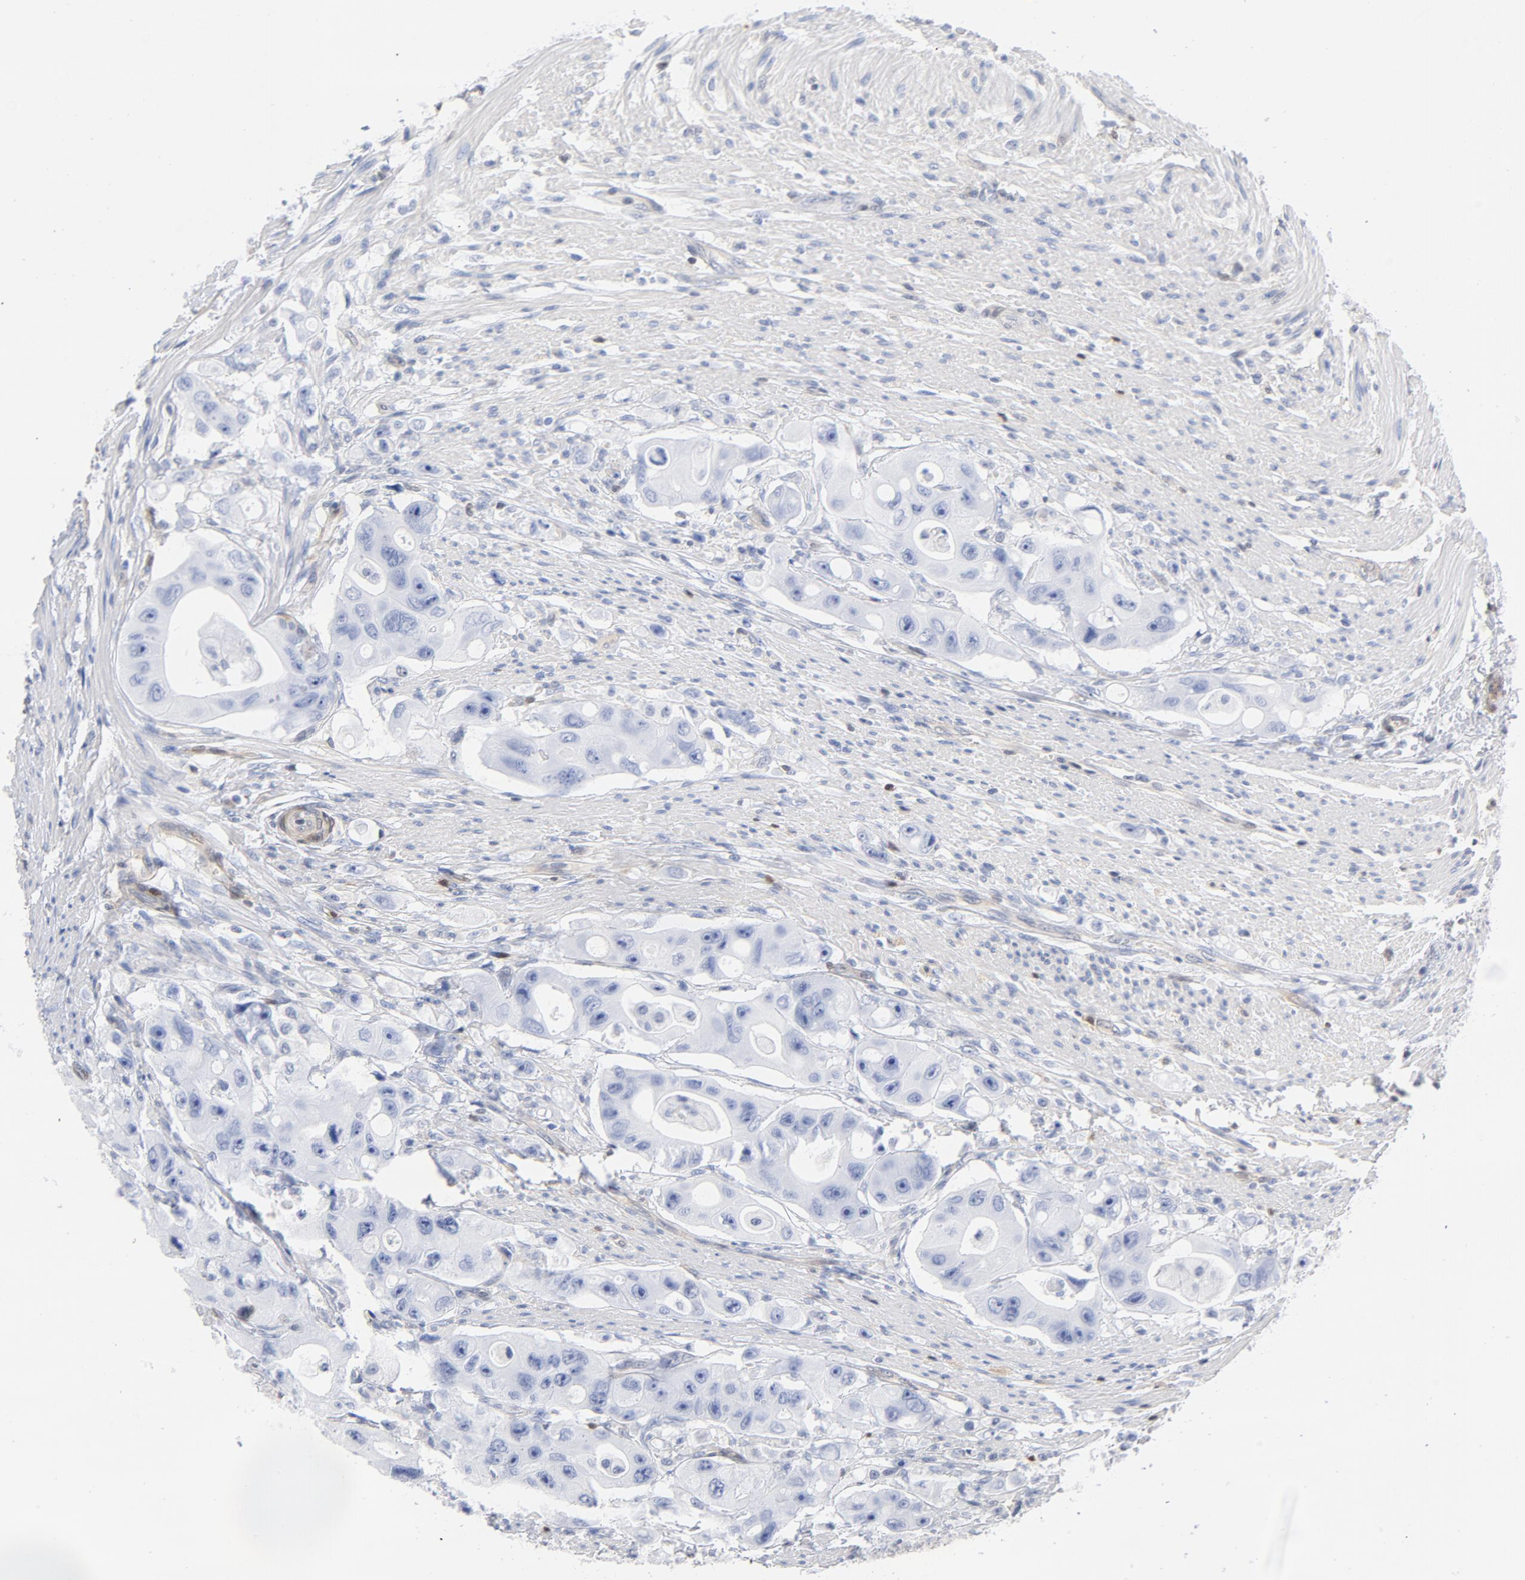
{"staining": {"intensity": "negative", "quantity": "none", "location": "none"}, "tissue": "colorectal cancer", "cell_type": "Tumor cells", "image_type": "cancer", "snomed": [{"axis": "morphology", "description": "Adenocarcinoma, NOS"}, {"axis": "topography", "description": "Colon"}], "caption": "A high-resolution photomicrograph shows immunohistochemistry staining of colorectal adenocarcinoma, which exhibits no significant staining in tumor cells.", "gene": "CDKN1B", "patient": {"sex": "female", "age": 46}}